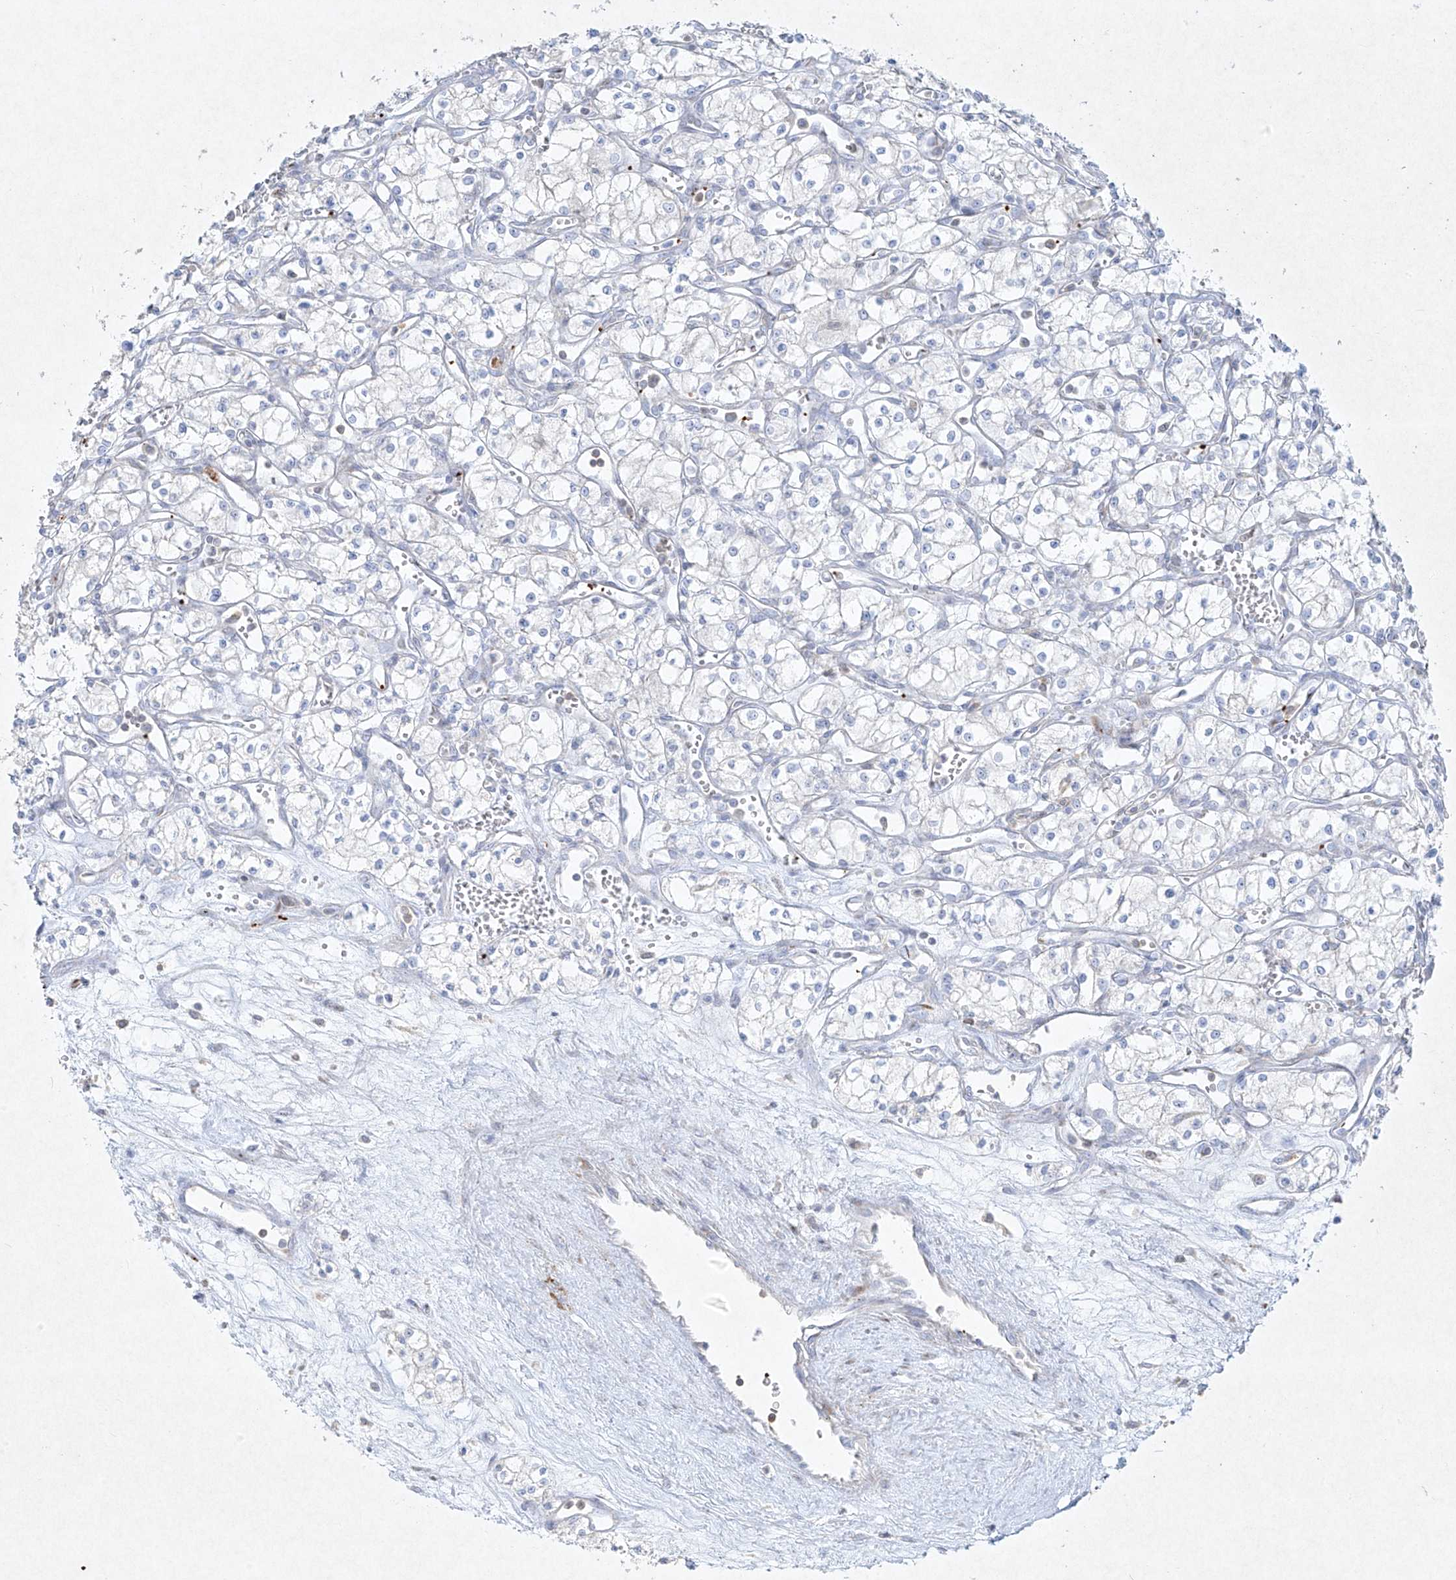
{"staining": {"intensity": "negative", "quantity": "none", "location": "none"}, "tissue": "renal cancer", "cell_type": "Tumor cells", "image_type": "cancer", "snomed": [{"axis": "morphology", "description": "Adenocarcinoma, NOS"}, {"axis": "topography", "description": "Kidney"}], "caption": "Adenocarcinoma (renal) was stained to show a protein in brown. There is no significant positivity in tumor cells.", "gene": "PLEK", "patient": {"sex": "male", "age": 59}}